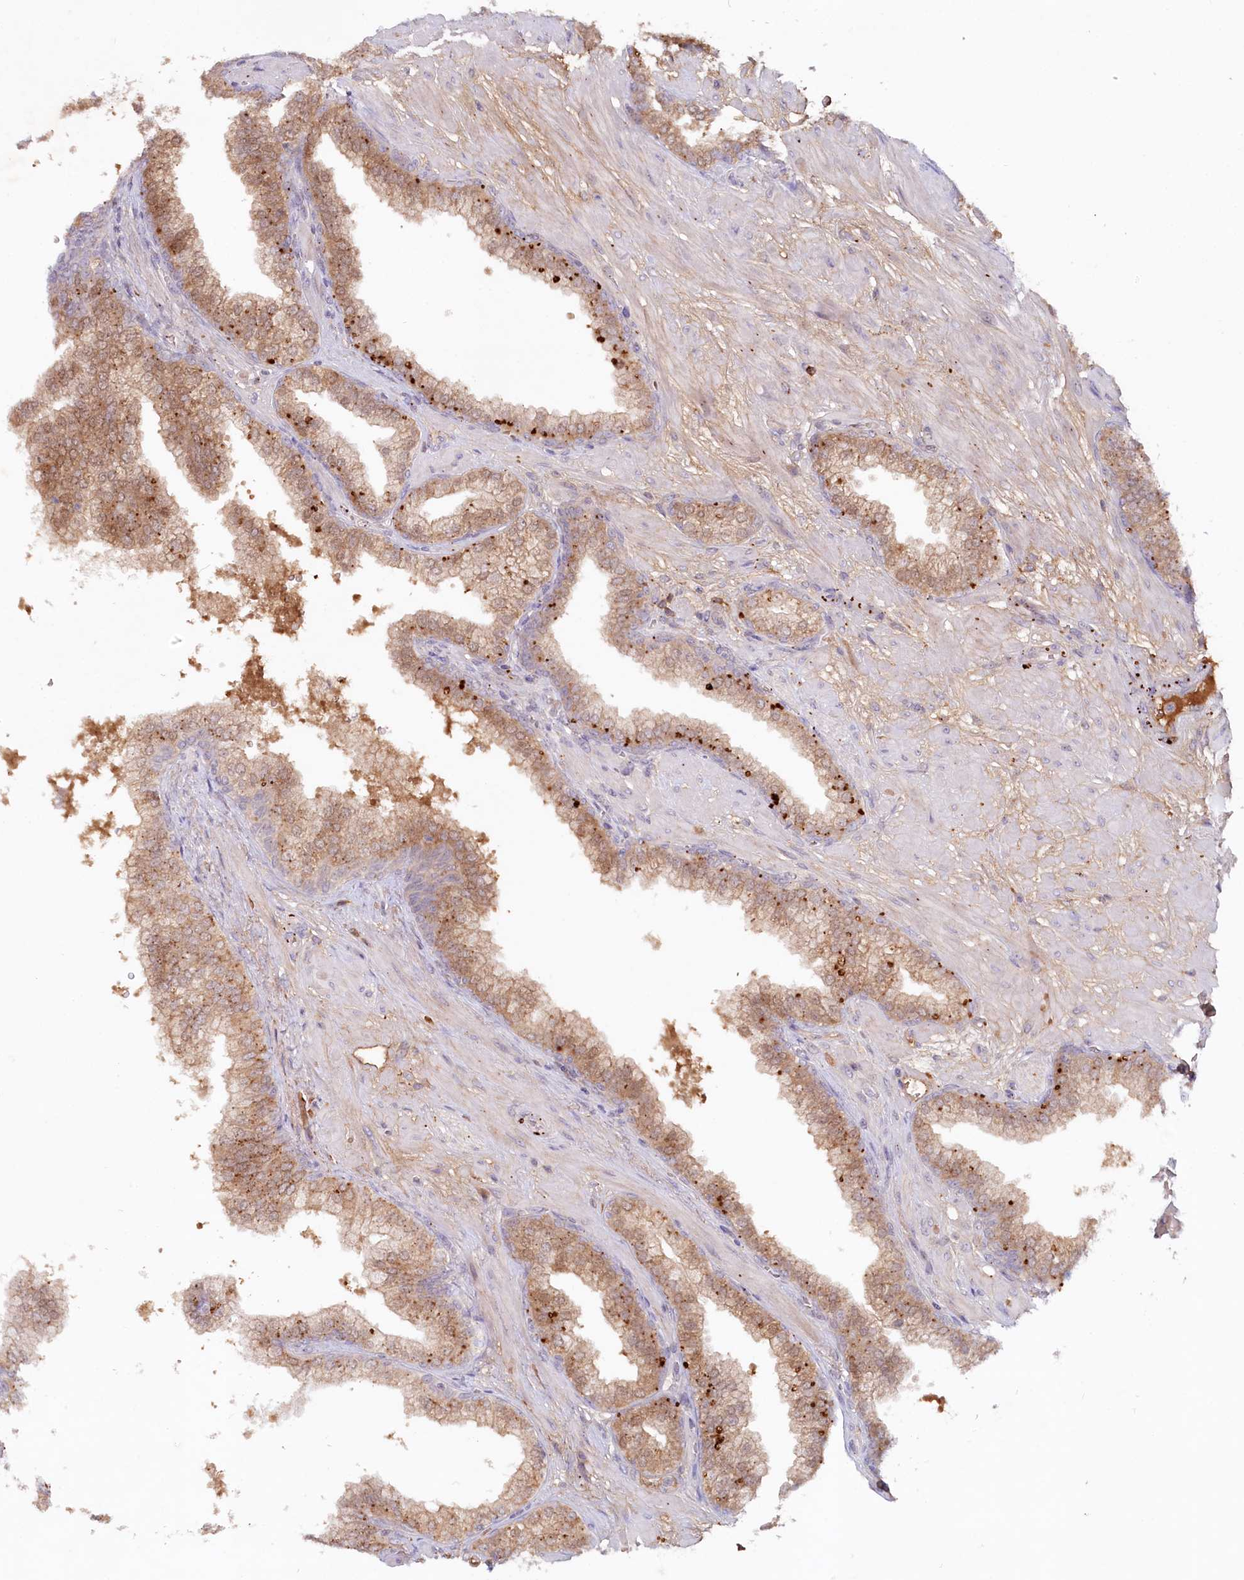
{"staining": {"intensity": "moderate", "quantity": ">75%", "location": "cytoplasmic/membranous"}, "tissue": "prostate", "cell_type": "Glandular cells", "image_type": "normal", "snomed": [{"axis": "morphology", "description": "Normal tissue, NOS"}, {"axis": "topography", "description": "Prostate"}], "caption": "Immunohistochemistry of benign prostate reveals medium levels of moderate cytoplasmic/membranous positivity in about >75% of glandular cells. (Brightfield microscopy of DAB IHC at high magnification).", "gene": "PSAPL1", "patient": {"sex": "male", "age": 60}}